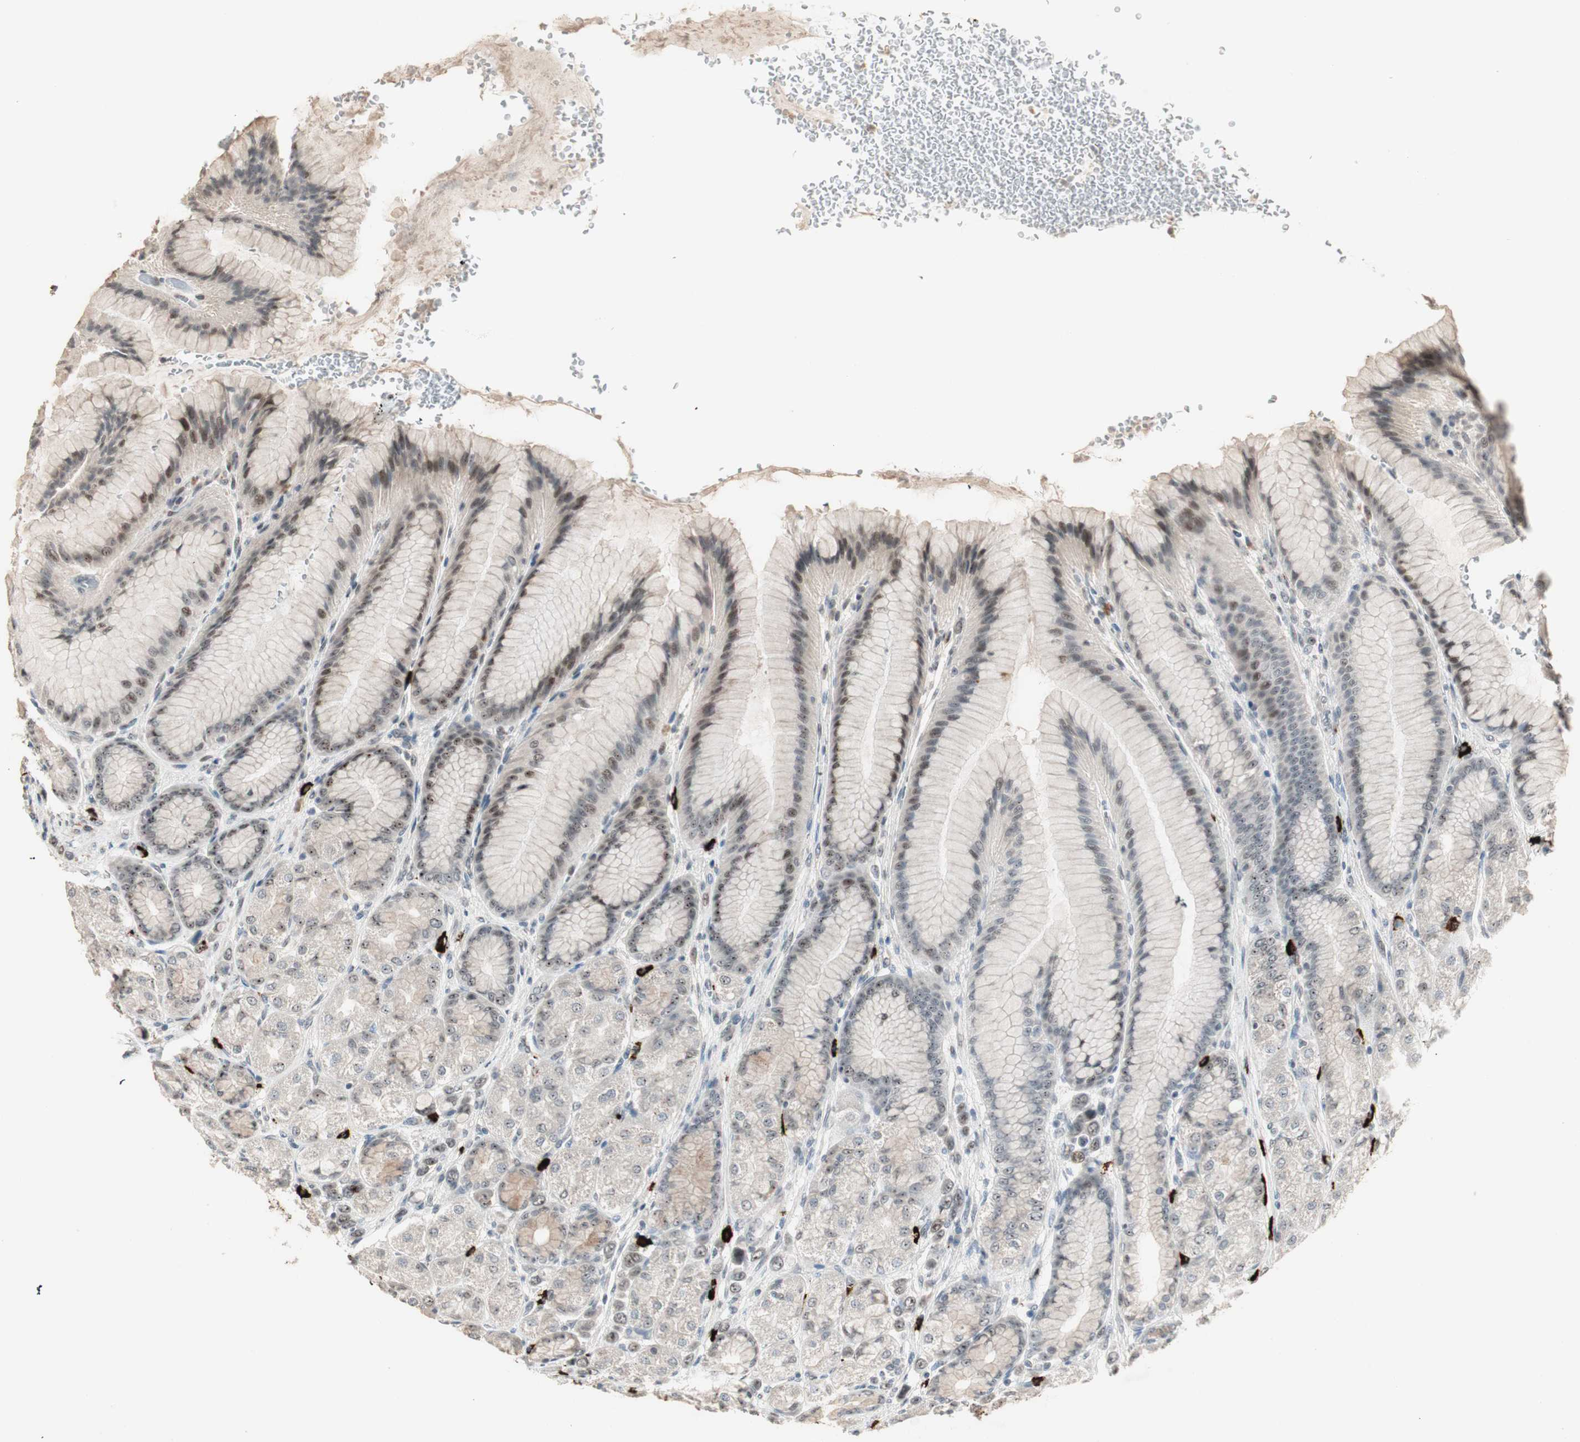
{"staining": {"intensity": "moderate", "quantity": "25%-75%", "location": "cytoplasmic/membranous,nuclear"}, "tissue": "stomach", "cell_type": "Glandular cells", "image_type": "normal", "snomed": [{"axis": "morphology", "description": "Normal tissue, NOS"}, {"axis": "morphology", "description": "Adenocarcinoma, NOS"}, {"axis": "topography", "description": "Stomach"}, {"axis": "topography", "description": "Stomach, lower"}], "caption": "Unremarkable stomach shows moderate cytoplasmic/membranous,nuclear expression in approximately 25%-75% of glandular cells.", "gene": "ETV4", "patient": {"sex": "female", "age": 65}}